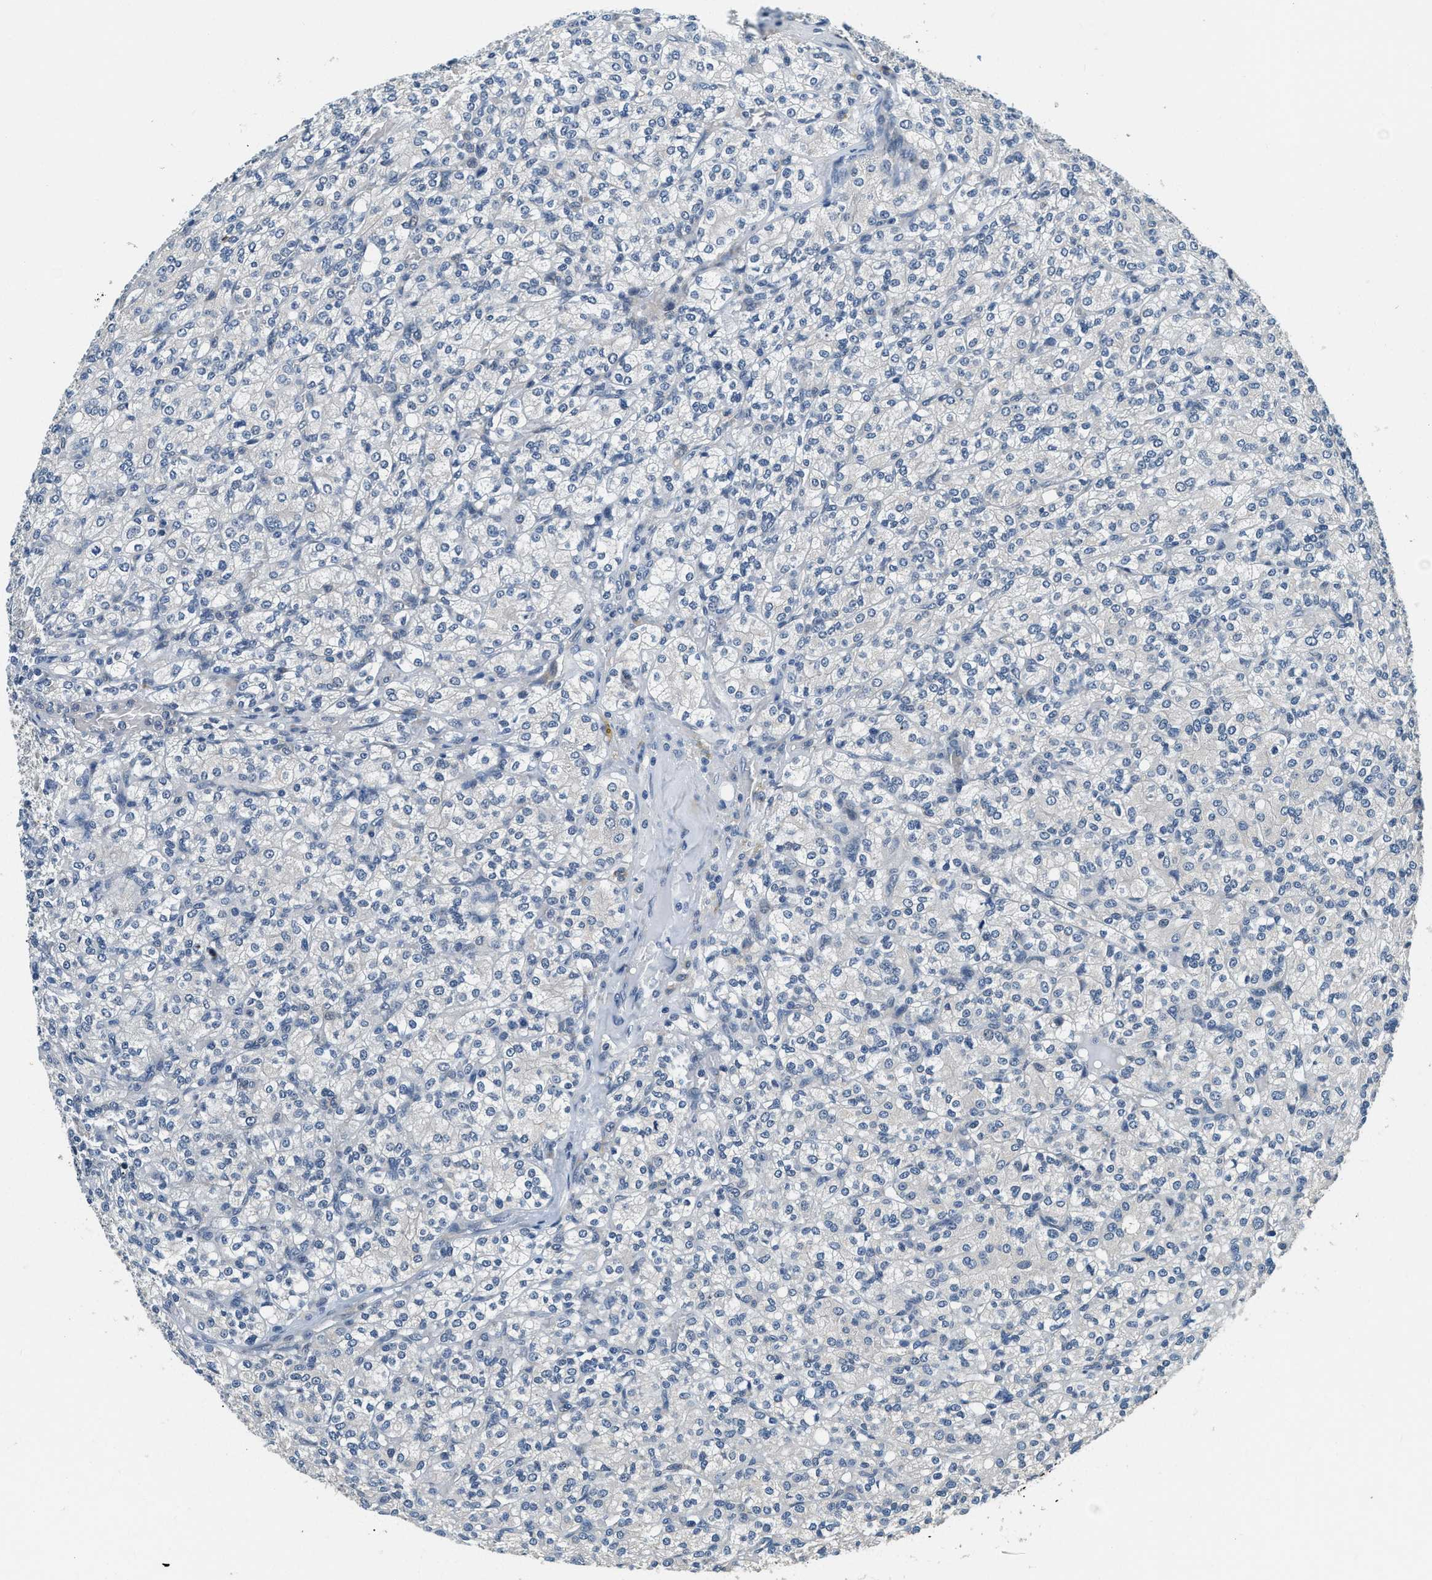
{"staining": {"intensity": "negative", "quantity": "none", "location": "none"}, "tissue": "renal cancer", "cell_type": "Tumor cells", "image_type": "cancer", "snomed": [{"axis": "morphology", "description": "Adenocarcinoma, NOS"}, {"axis": "topography", "description": "Kidney"}], "caption": "DAB (3,3'-diaminobenzidine) immunohistochemical staining of human renal cancer displays no significant positivity in tumor cells.", "gene": "YAE1", "patient": {"sex": "male", "age": 77}}